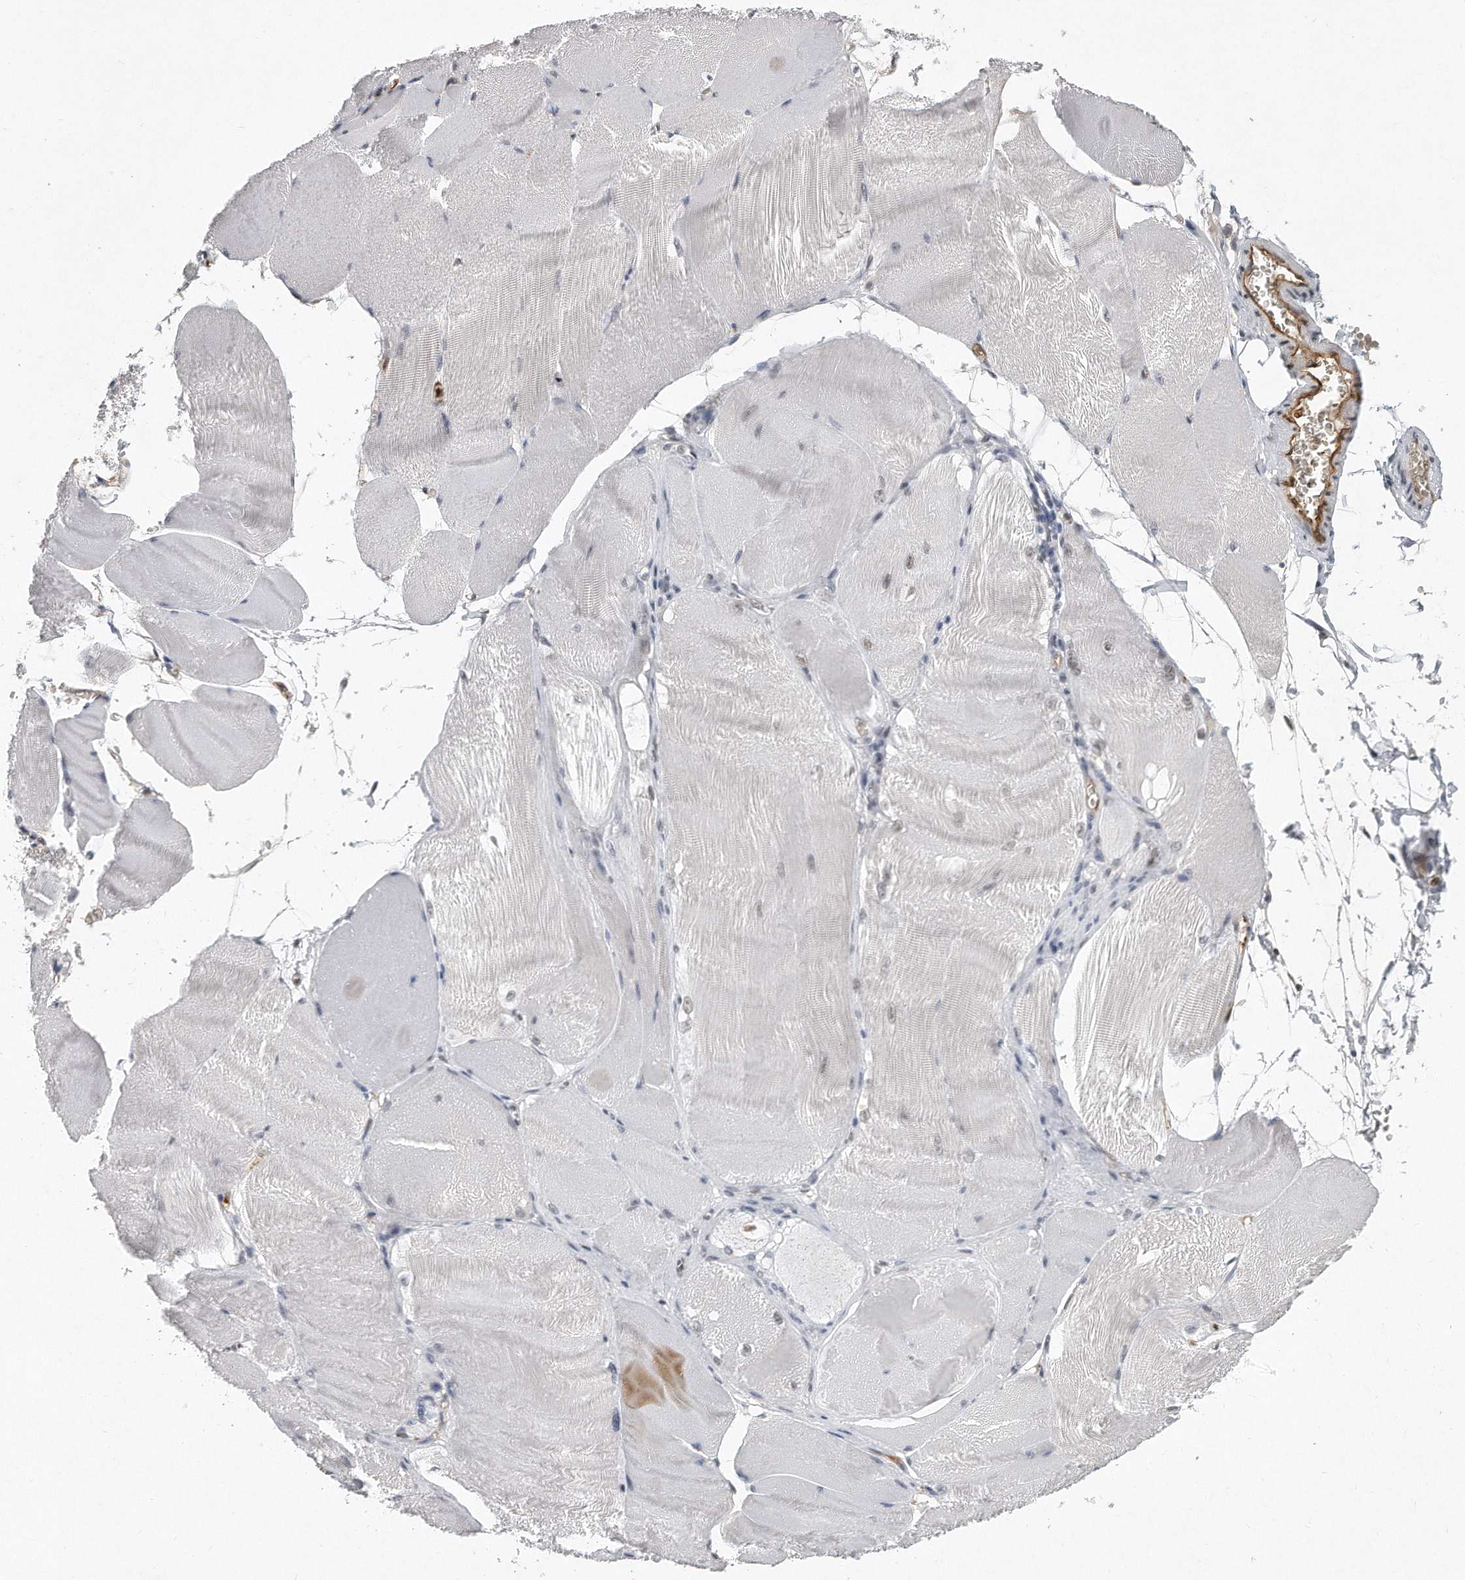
{"staining": {"intensity": "negative", "quantity": "none", "location": "none"}, "tissue": "skeletal muscle", "cell_type": "Myocytes", "image_type": "normal", "snomed": [{"axis": "morphology", "description": "Normal tissue, NOS"}, {"axis": "morphology", "description": "Basal cell carcinoma"}, {"axis": "topography", "description": "Skeletal muscle"}], "caption": "Myocytes are negative for brown protein staining in unremarkable skeletal muscle. Brightfield microscopy of immunohistochemistry stained with DAB (3,3'-diaminobenzidine) (brown) and hematoxylin (blue), captured at high magnification.", "gene": "CTBP2", "patient": {"sex": "female", "age": 64}}